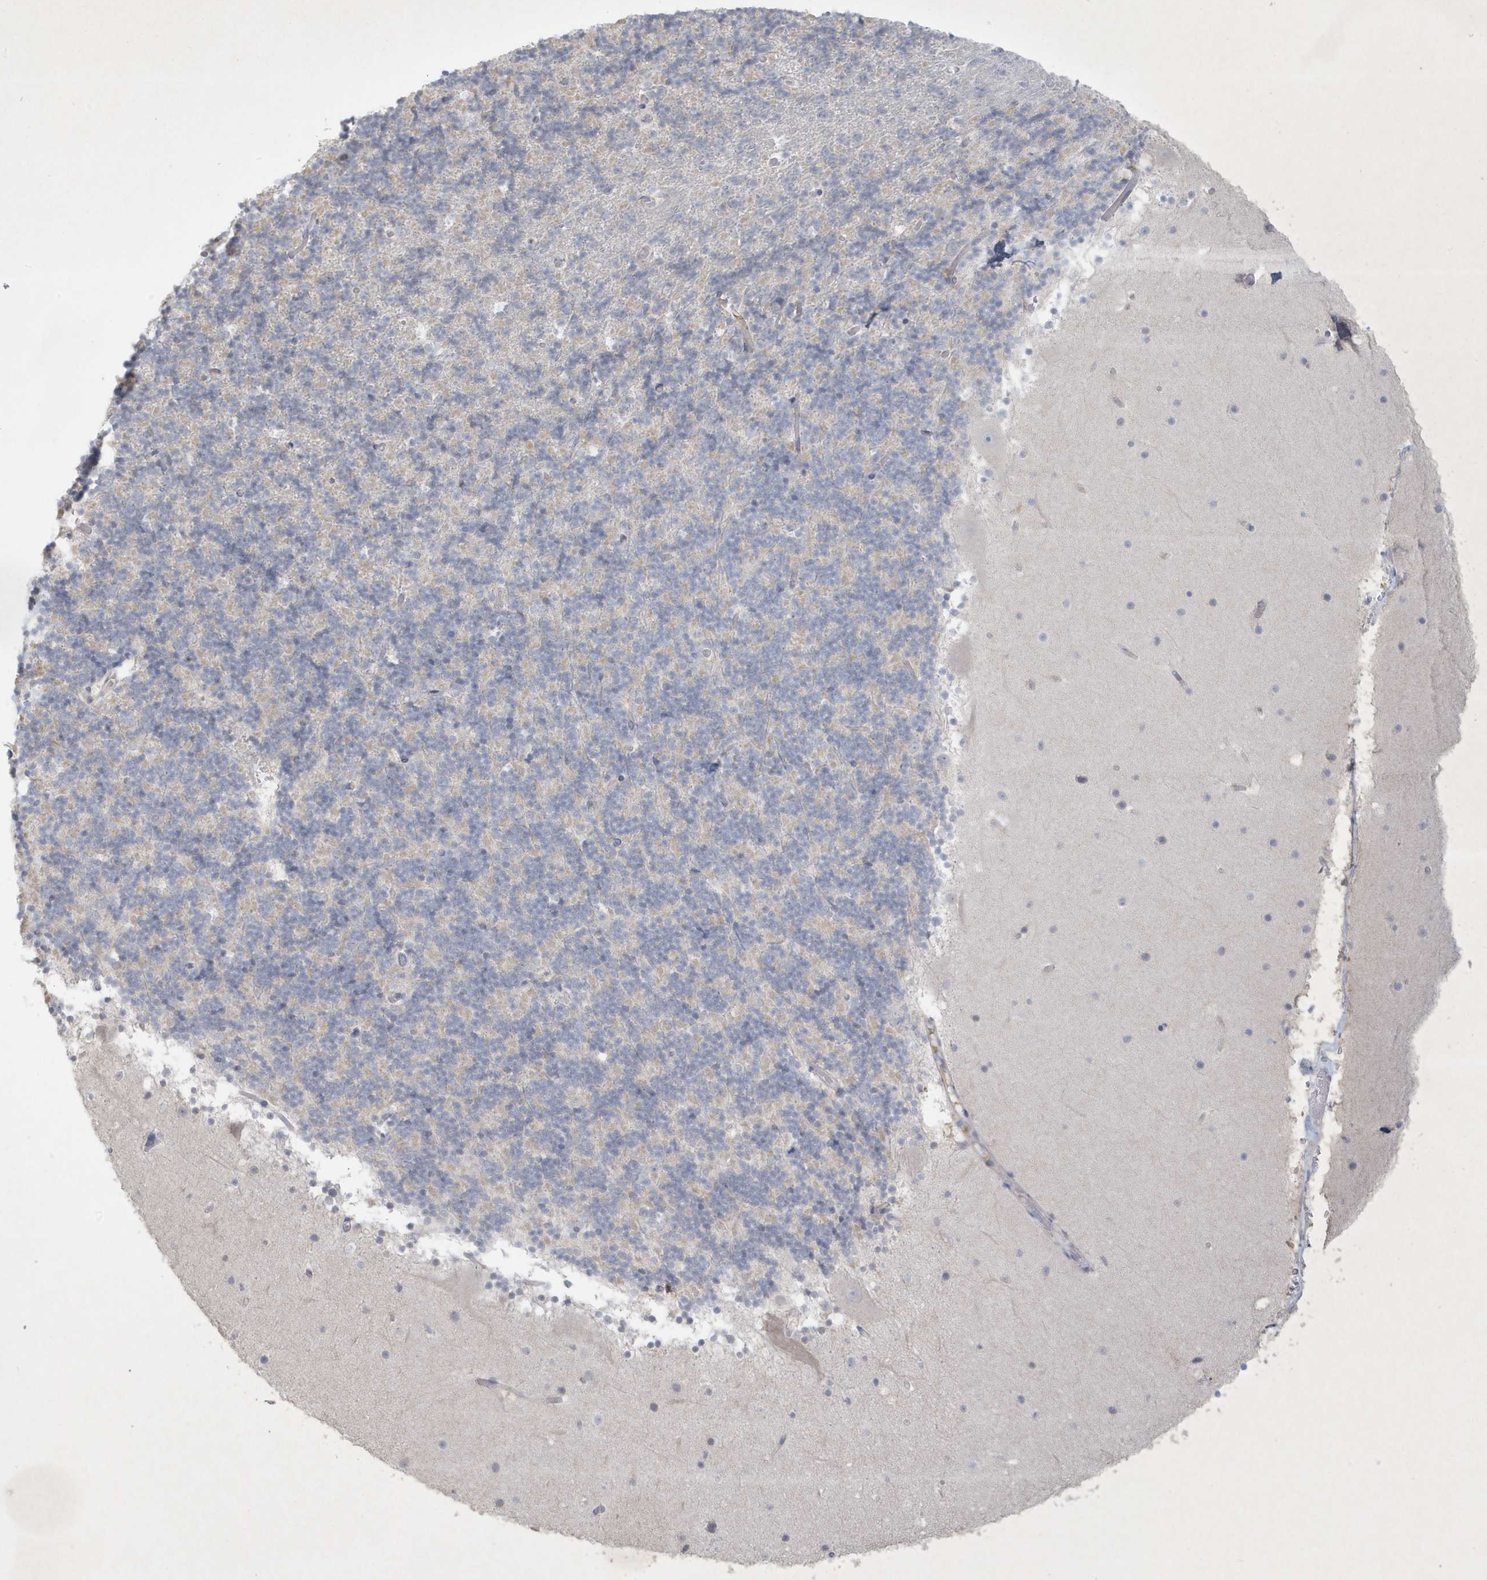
{"staining": {"intensity": "negative", "quantity": "none", "location": "none"}, "tissue": "cerebellum", "cell_type": "Cells in granular layer", "image_type": "normal", "snomed": [{"axis": "morphology", "description": "Normal tissue, NOS"}, {"axis": "topography", "description": "Cerebellum"}], "caption": "The immunohistochemistry micrograph has no significant positivity in cells in granular layer of cerebellum. (DAB (3,3'-diaminobenzidine) IHC, high magnification).", "gene": "CCDC24", "patient": {"sex": "male", "age": 57}}